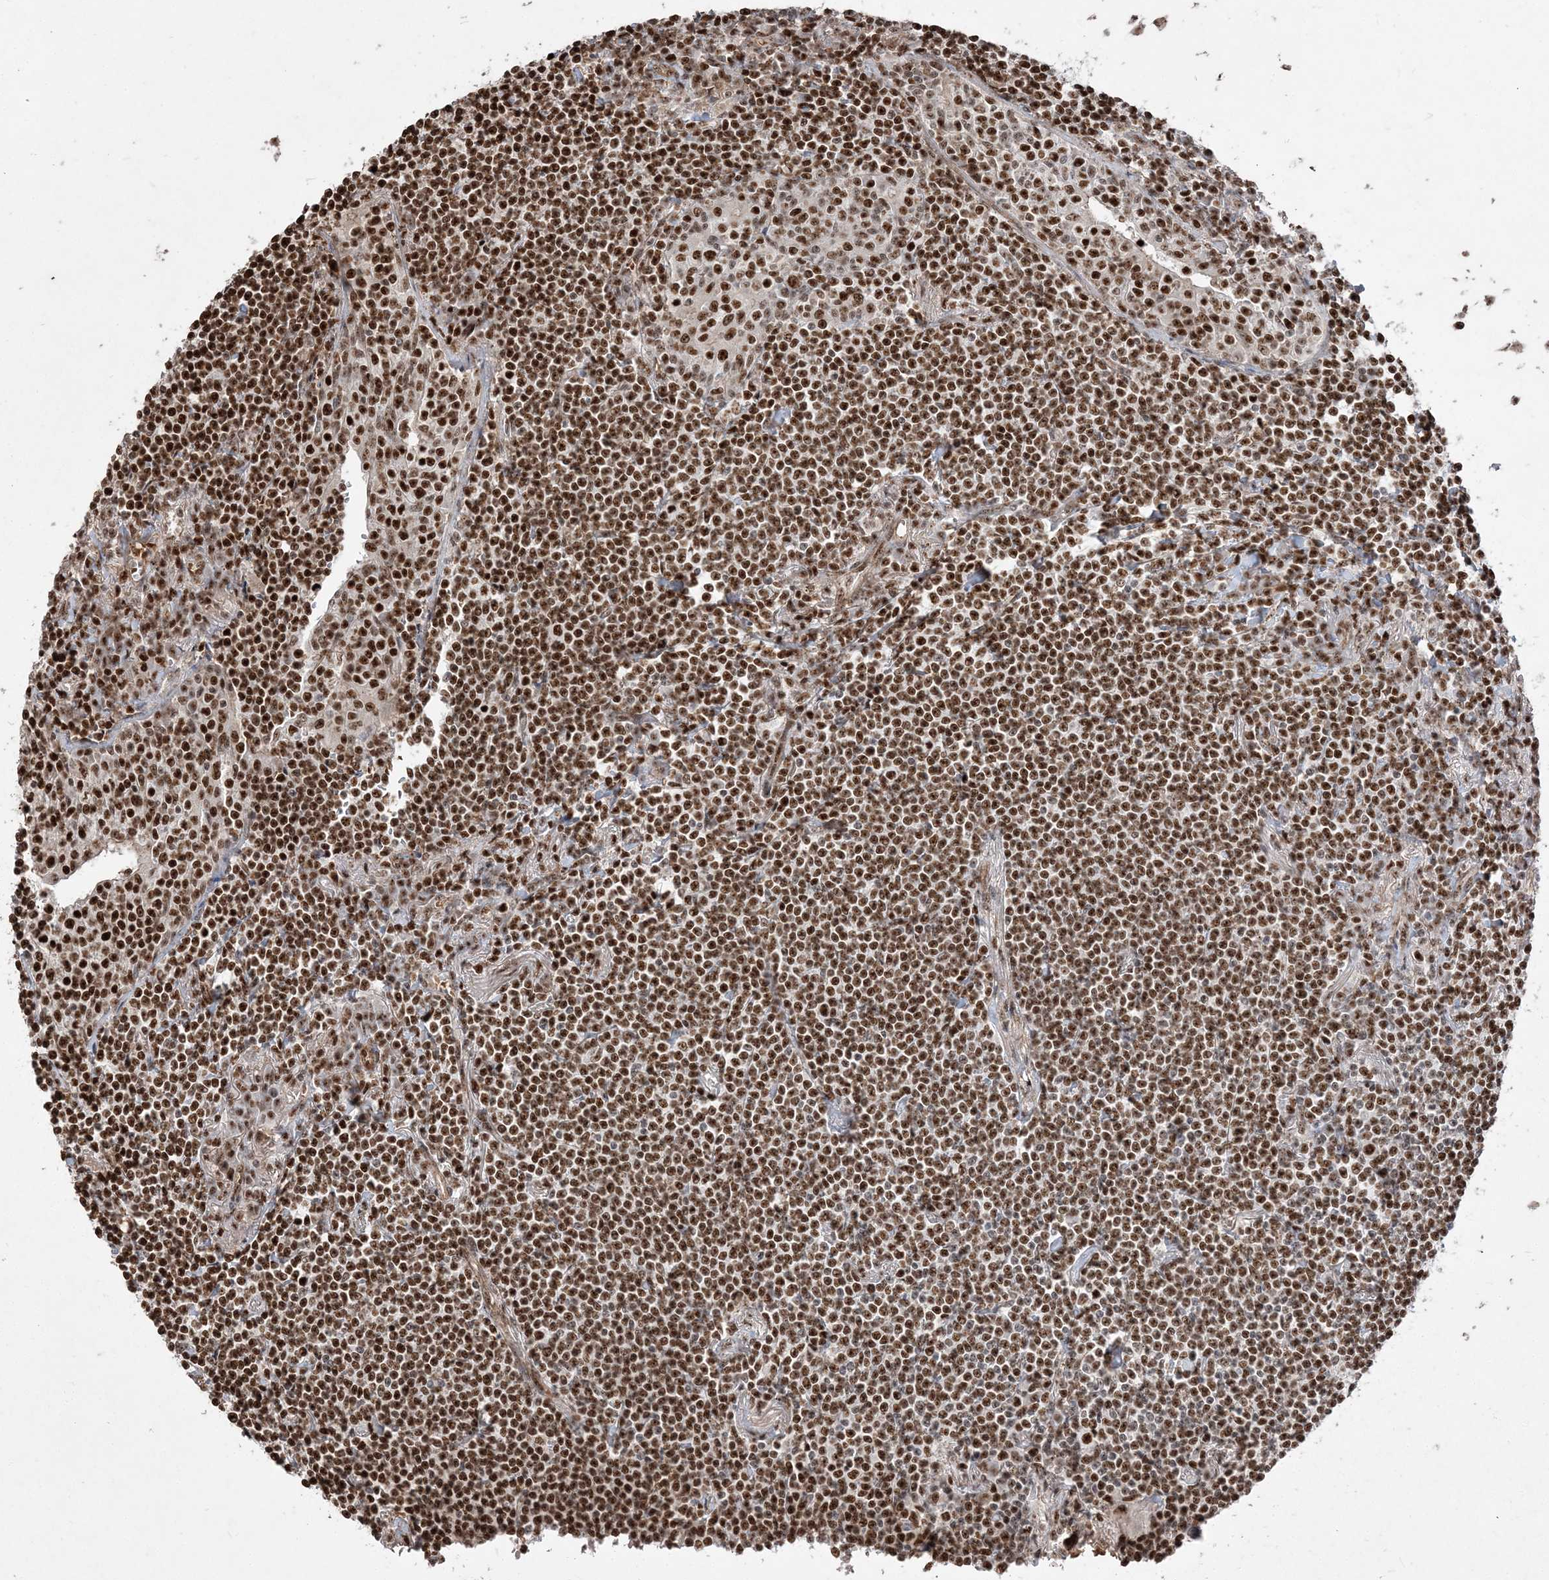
{"staining": {"intensity": "strong", "quantity": ">75%", "location": "nuclear"}, "tissue": "lymphoma", "cell_type": "Tumor cells", "image_type": "cancer", "snomed": [{"axis": "morphology", "description": "Malignant lymphoma, non-Hodgkin's type, Low grade"}, {"axis": "topography", "description": "Lung"}], "caption": "Immunohistochemistry (IHC) (DAB (3,3'-diaminobenzidine)) staining of malignant lymphoma, non-Hodgkin's type (low-grade) demonstrates strong nuclear protein expression in approximately >75% of tumor cells.", "gene": "RBM17", "patient": {"sex": "female", "age": 71}}